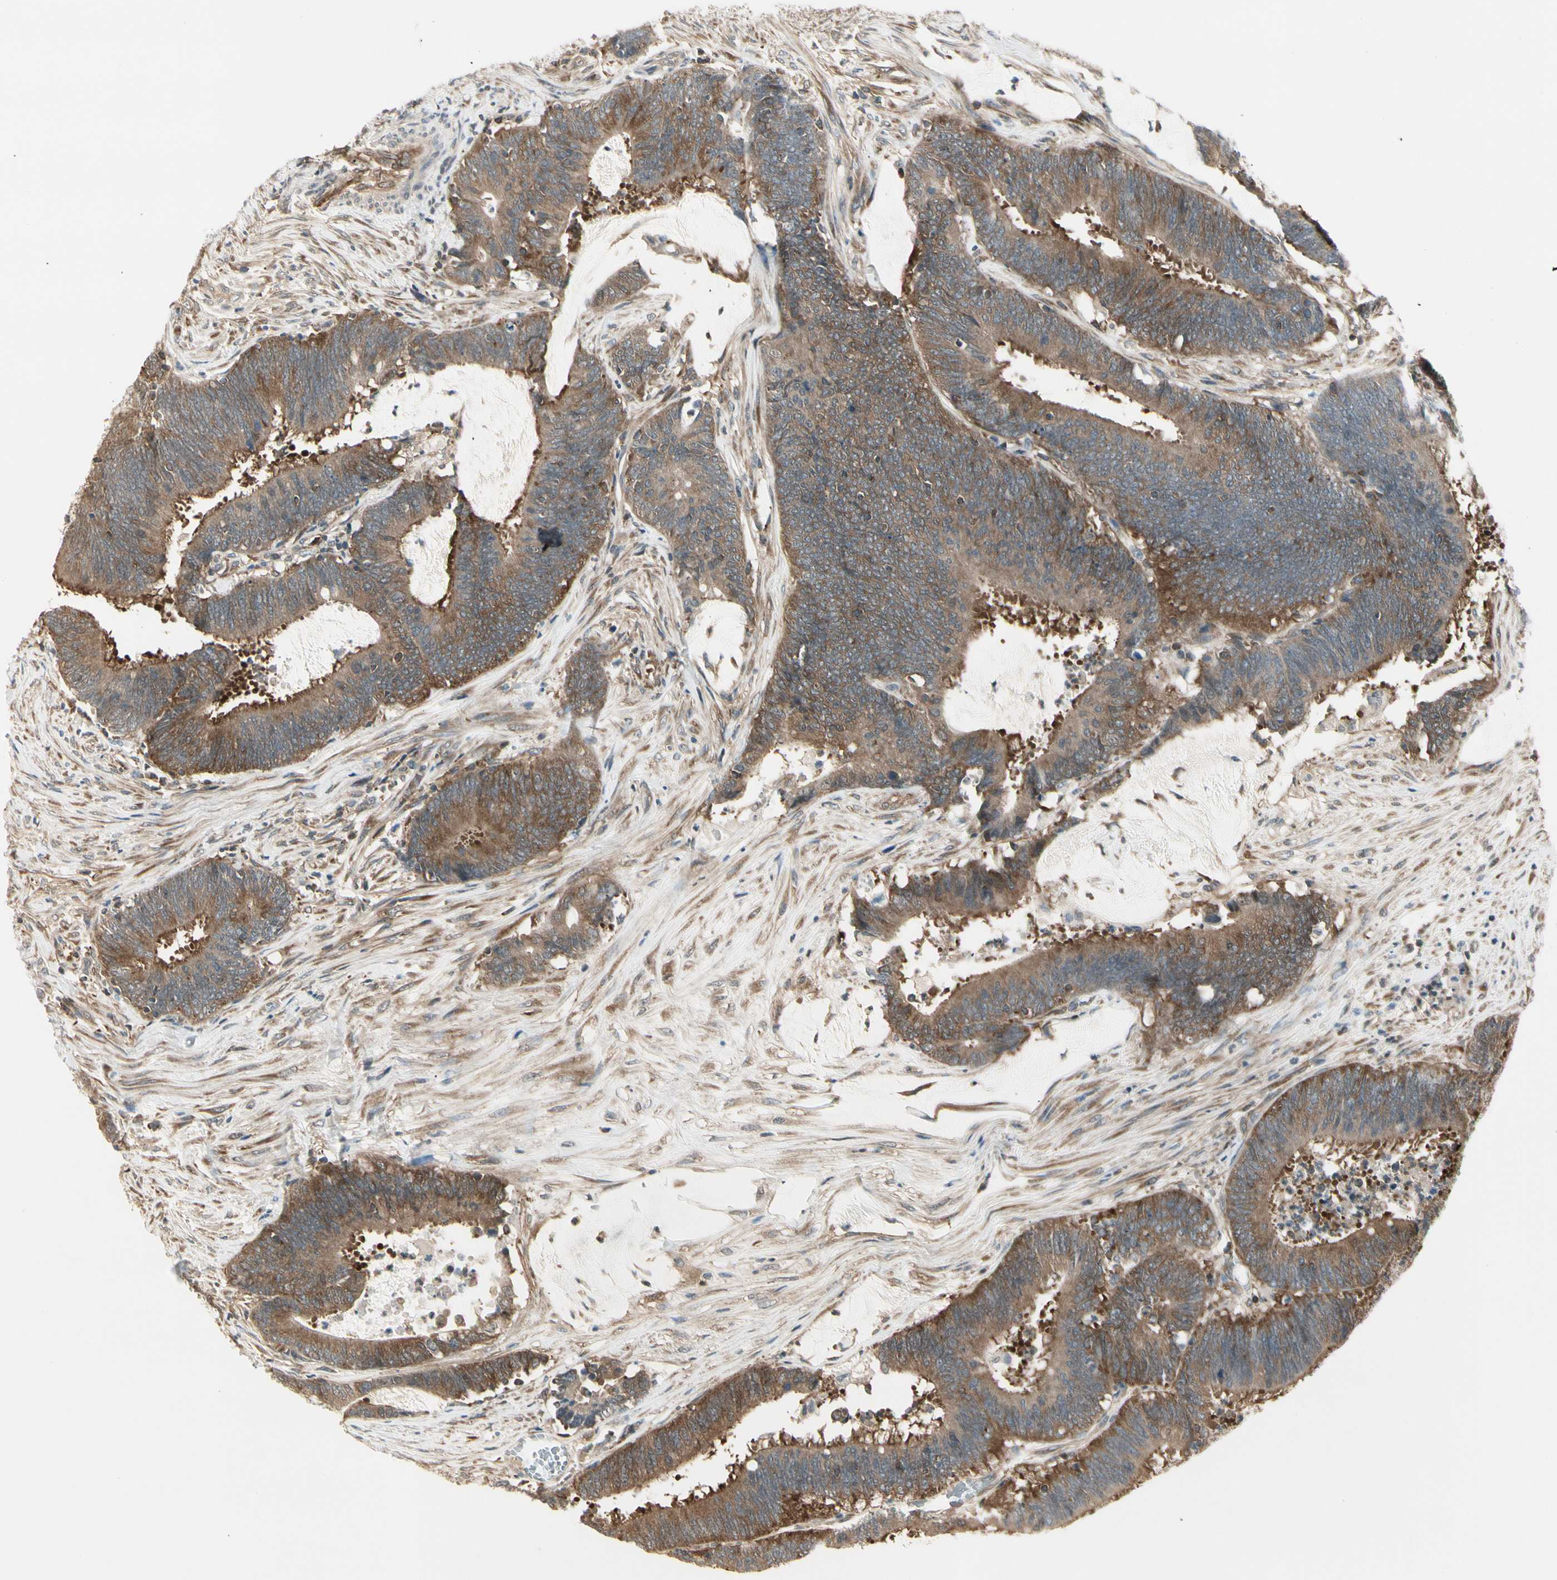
{"staining": {"intensity": "moderate", "quantity": ">75%", "location": "cytoplasmic/membranous"}, "tissue": "colorectal cancer", "cell_type": "Tumor cells", "image_type": "cancer", "snomed": [{"axis": "morphology", "description": "Adenocarcinoma, NOS"}, {"axis": "topography", "description": "Rectum"}], "caption": "Immunohistochemistry histopathology image of human colorectal cancer stained for a protein (brown), which demonstrates medium levels of moderate cytoplasmic/membranous positivity in about >75% of tumor cells.", "gene": "OXSR1", "patient": {"sex": "female", "age": 66}}